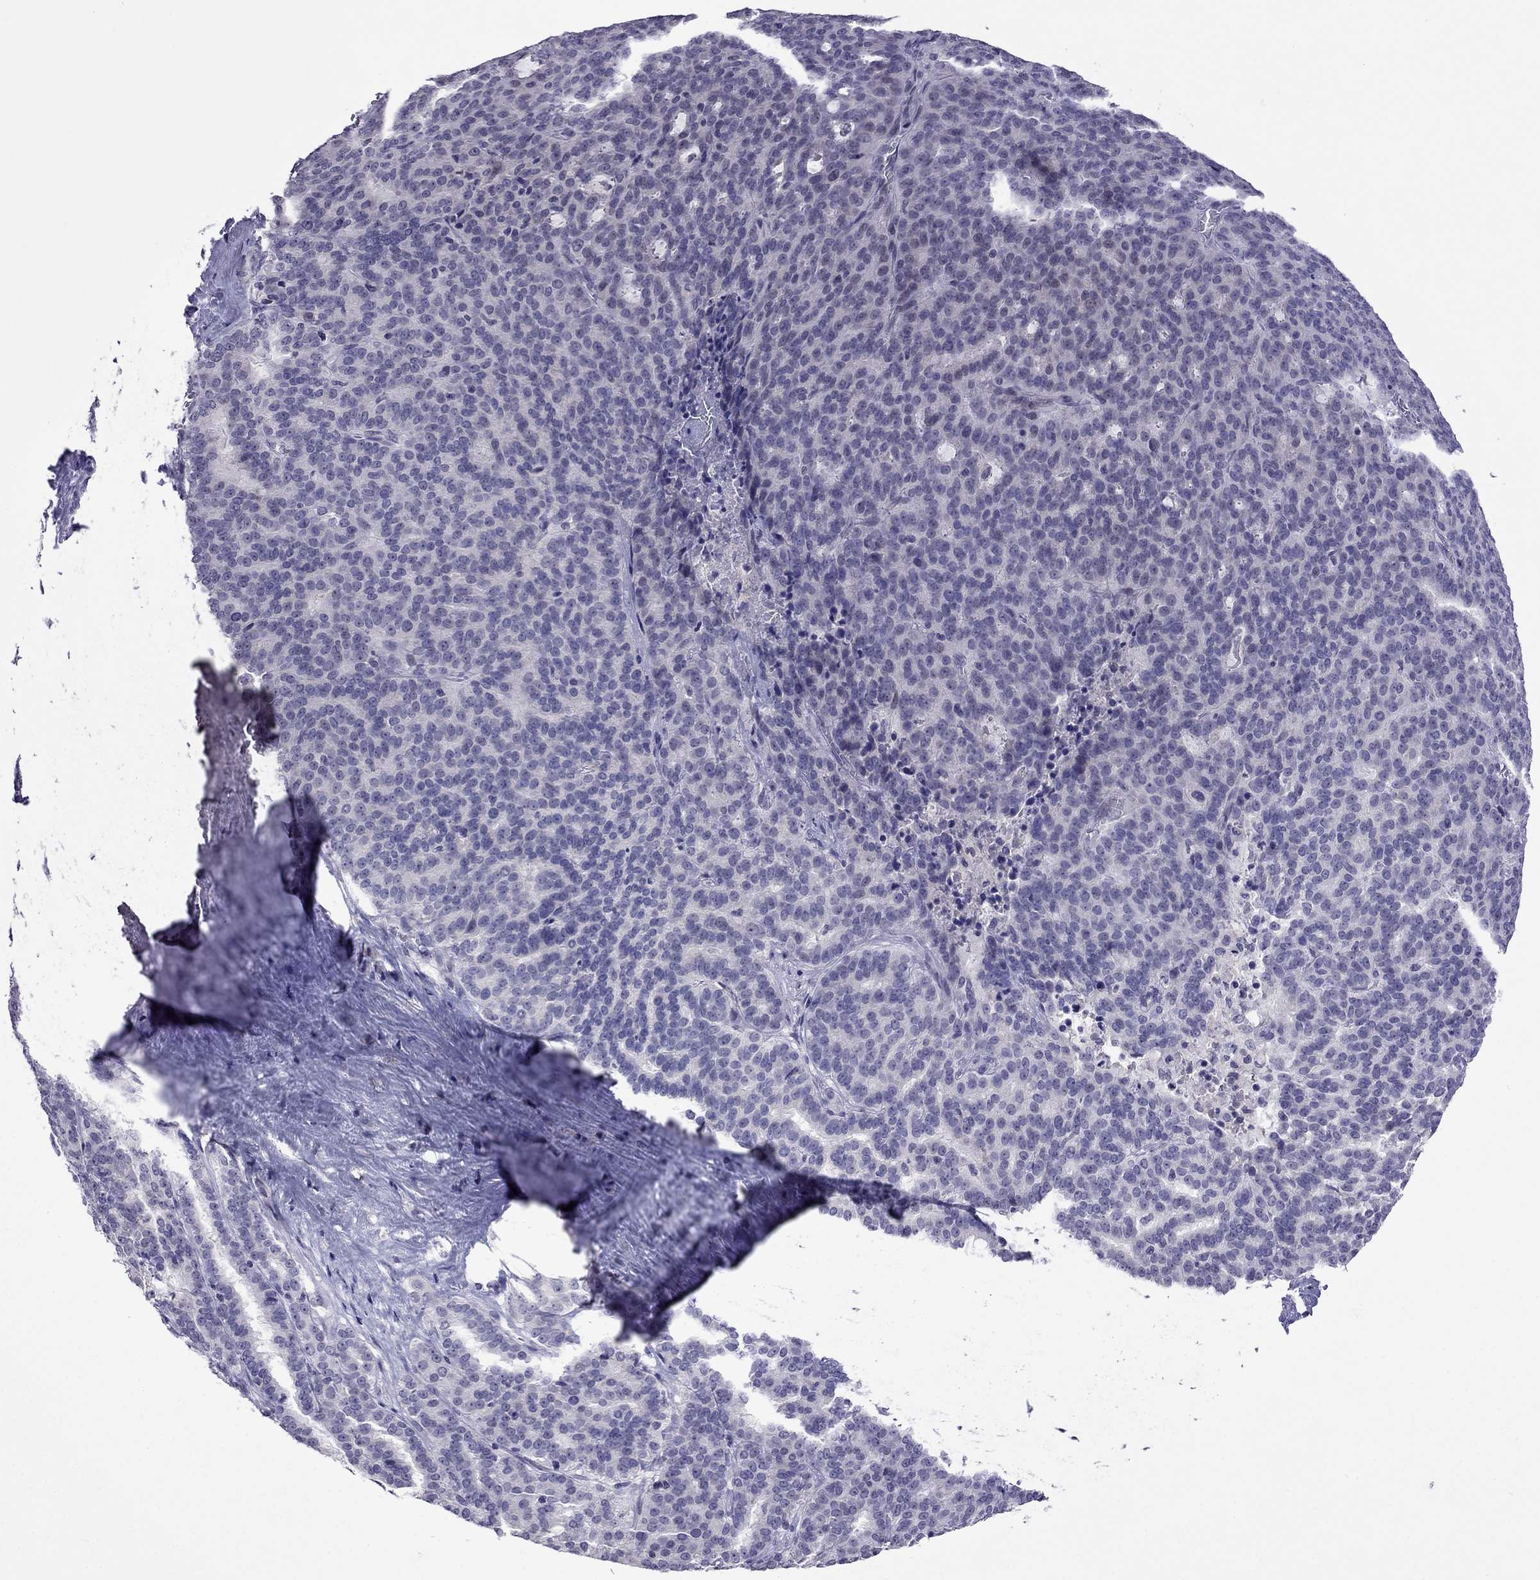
{"staining": {"intensity": "negative", "quantity": "none", "location": "none"}, "tissue": "liver cancer", "cell_type": "Tumor cells", "image_type": "cancer", "snomed": [{"axis": "morphology", "description": "Cholangiocarcinoma"}, {"axis": "topography", "description": "Liver"}], "caption": "Cholangiocarcinoma (liver) was stained to show a protein in brown. There is no significant staining in tumor cells. (DAB (3,3'-diaminobenzidine) immunohistochemistry (IHC) visualized using brightfield microscopy, high magnification).", "gene": "SPTBN4", "patient": {"sex": "female", "age": 47}}